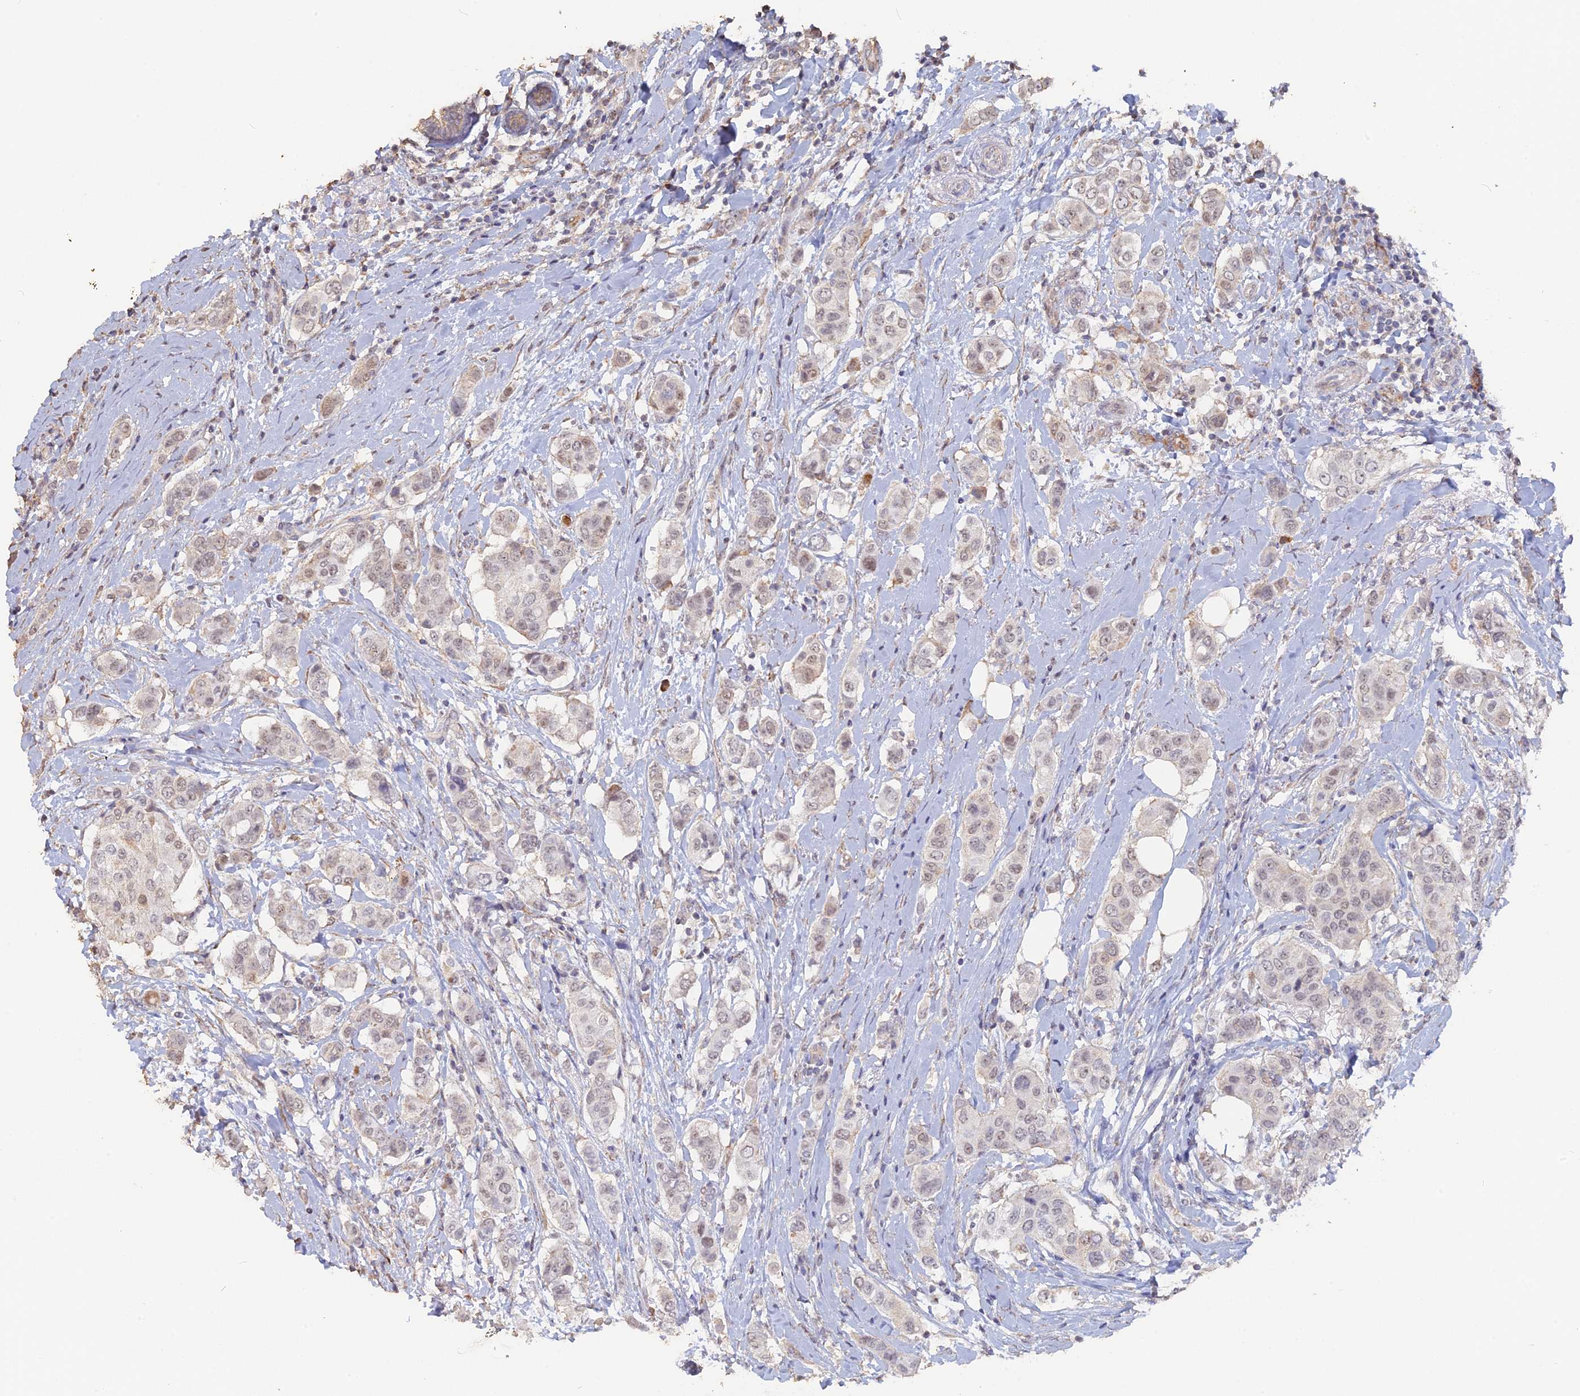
{"staining": {"intensity": "weak", "quantity": ">75%", "location": "nuclear"}, "tissue": "breast cancer", "cell_type": "Tumor cells", "image_type": "cancer", "snomed": [{"axis": "morphology", "description": "Lobular carcinoma"}, {"axis": "topography", "description": "Breast"}], "caption": "Tumor cells display low levels of weak nuclear positivity in about >75% of cells in lobular carcinoma (breast). (Brightfield microscopy of DAB IHC at high magnification).", "gene": "SEMG2", "patient": {"sex": "female", "age": 51}}